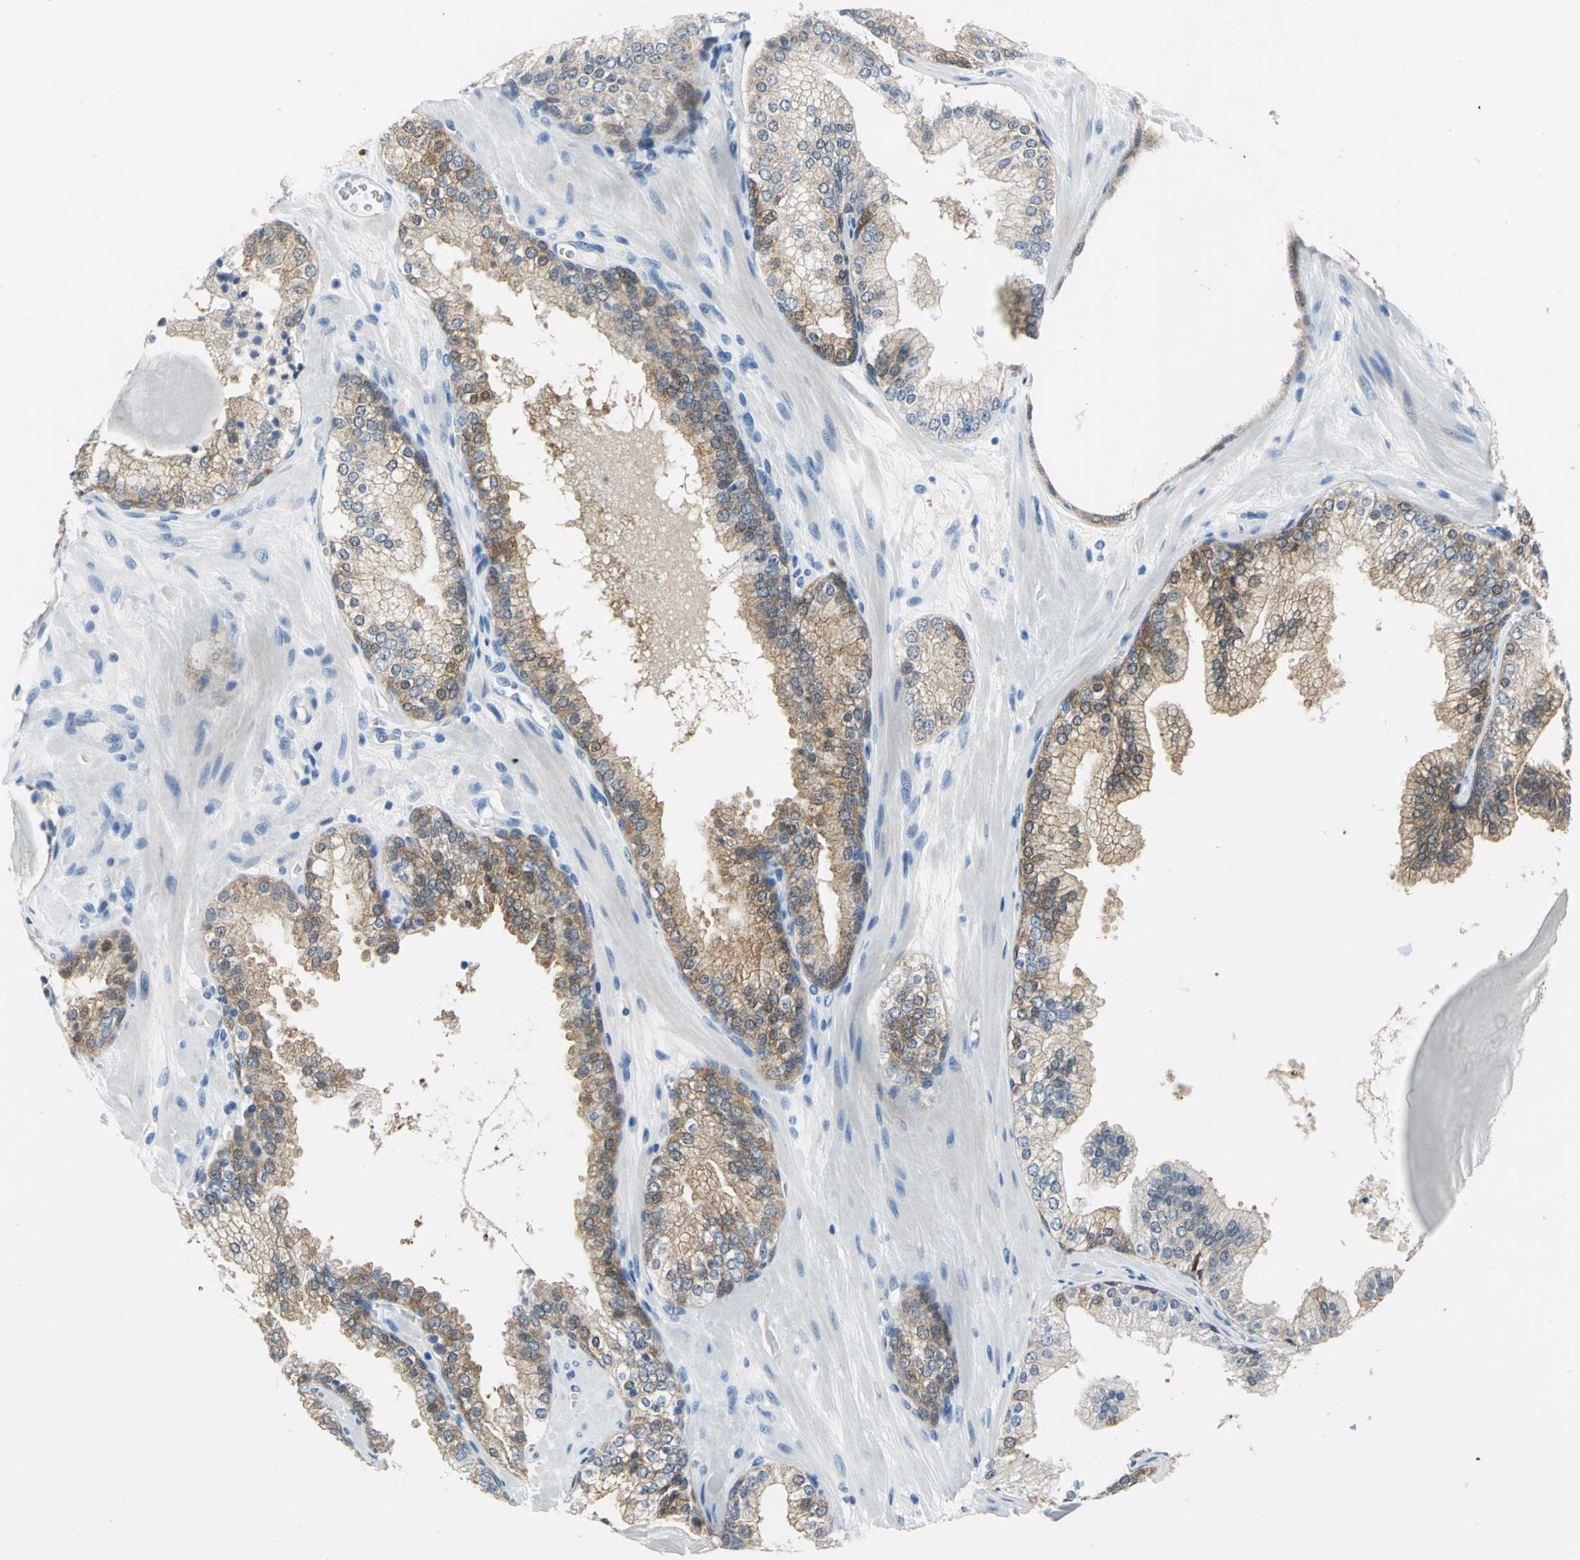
{"staining": {"intensity": "moderate", "quantity": ">75%", "location": "cytoplasmic/membranous"}, "tissue": "prostate cancer", "cell_type": "Tumor cells", "image_type": "cancer", "snomed": [{"axis": "morphology", "description": "Adenocarcinoma, High grade"}, {"axis": "topography", "description": "Prostate"}], "caption": "Immunohistochemistry (IHC) micrograph of human prostate cancer stained for a protein (brown), which shows medium levels of moderate cytoplasmic/membranous positivity in about >75% of tumor cells.", "gene": "SFN", "patient": {"sex": "male", "age": 68}}